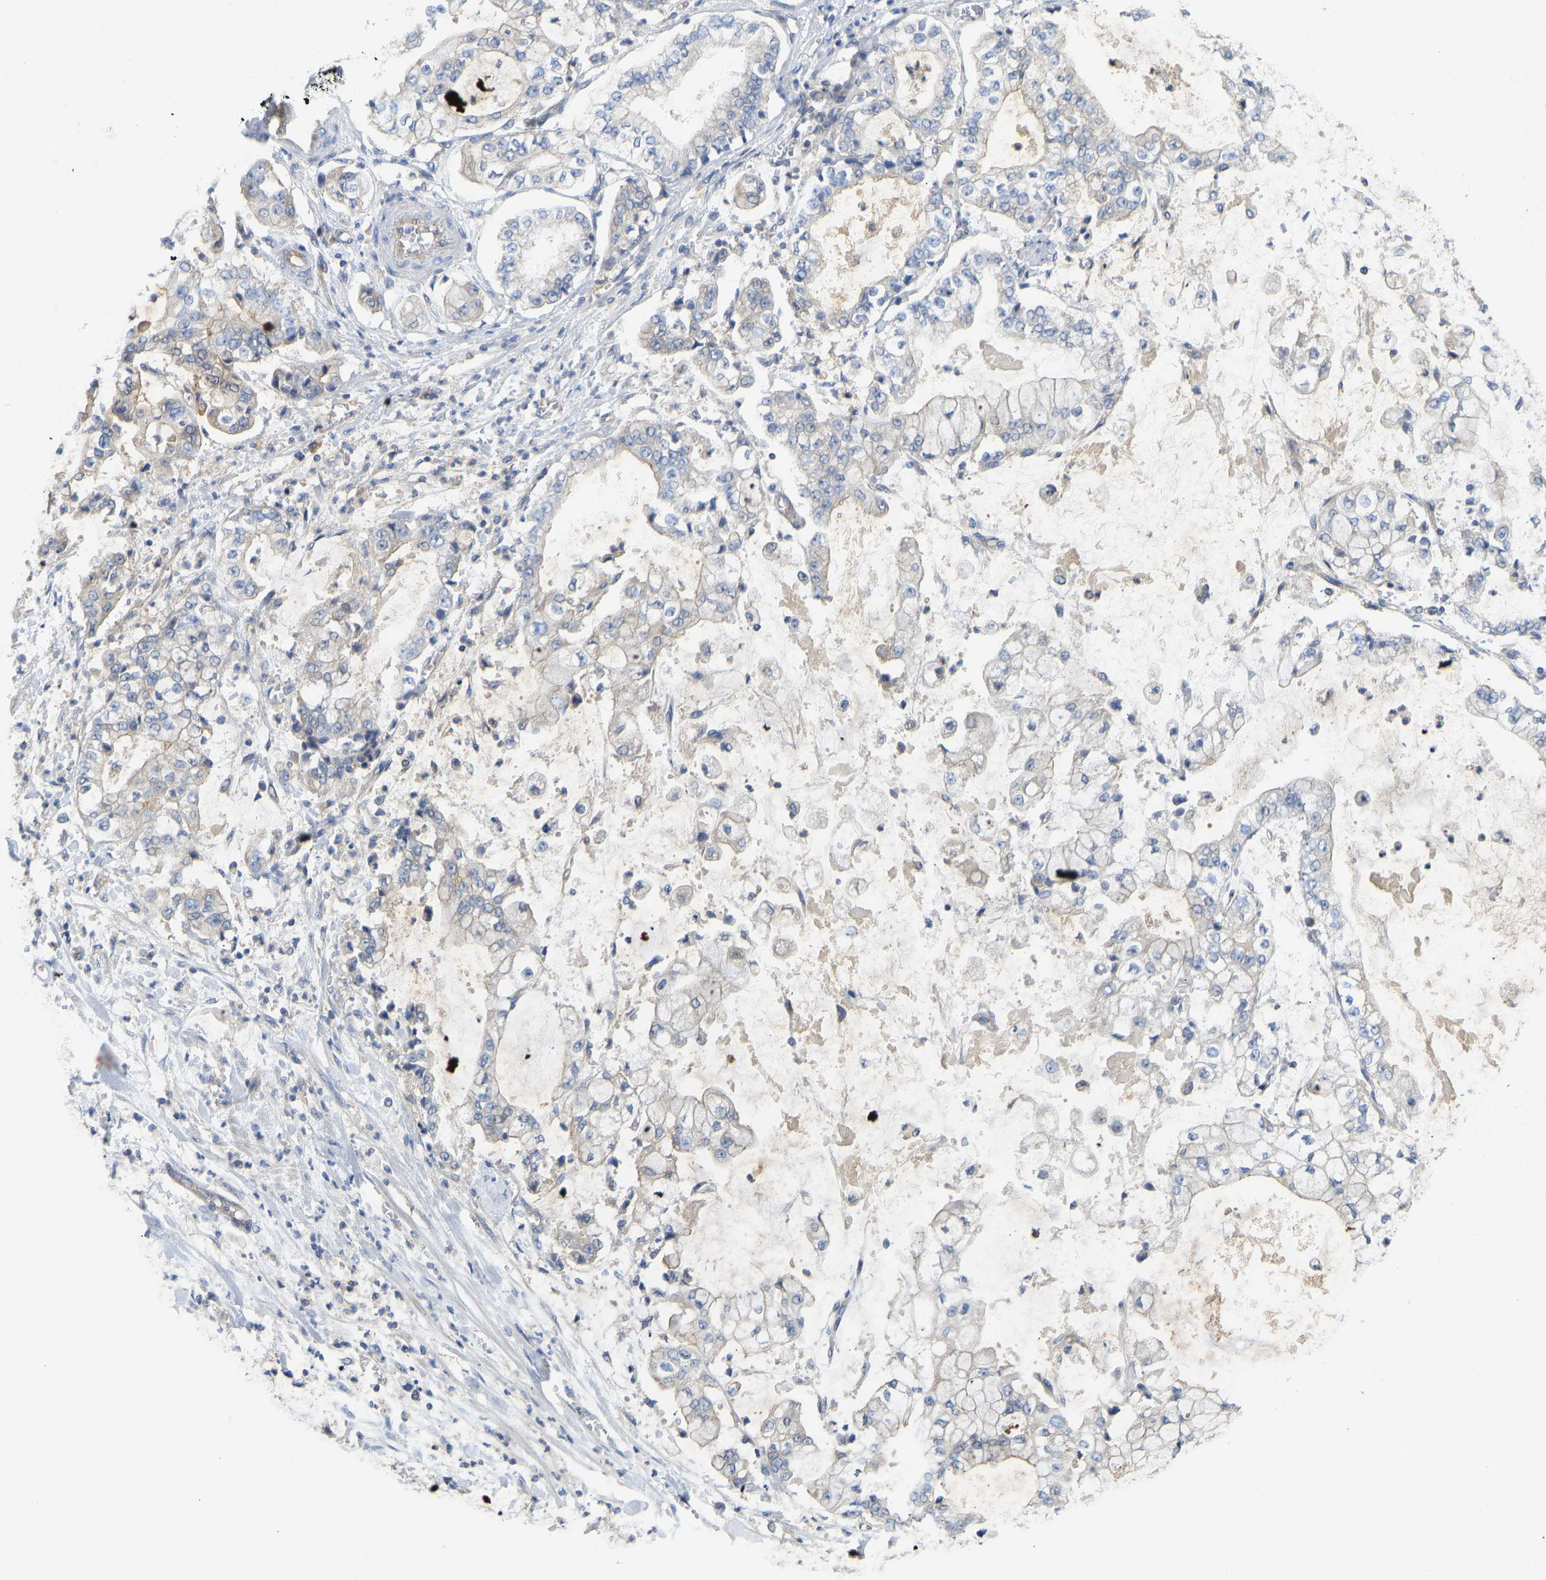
{"staining": {"intensity": "negative", "quantity": "none", "location": "none"}, "tissue": "stomach cancer", "cell_type": "Tumor cells", "image_type": "cancer", "snomed": [{"axis": "morphology", "description": "Adenocarcinoma, NOS"}, {"axis": "topography", "description": "Stomach"}], "caption": "Stomach cancer (adenocarcinoma) was stained to show a protein in brown. There is no significant expression in tumor cells. (Immunohistochemistry, brightfield microscopy, high magnification).", "gene": "PPP3CA", "patient": {"sex": "male", "age": 76}}